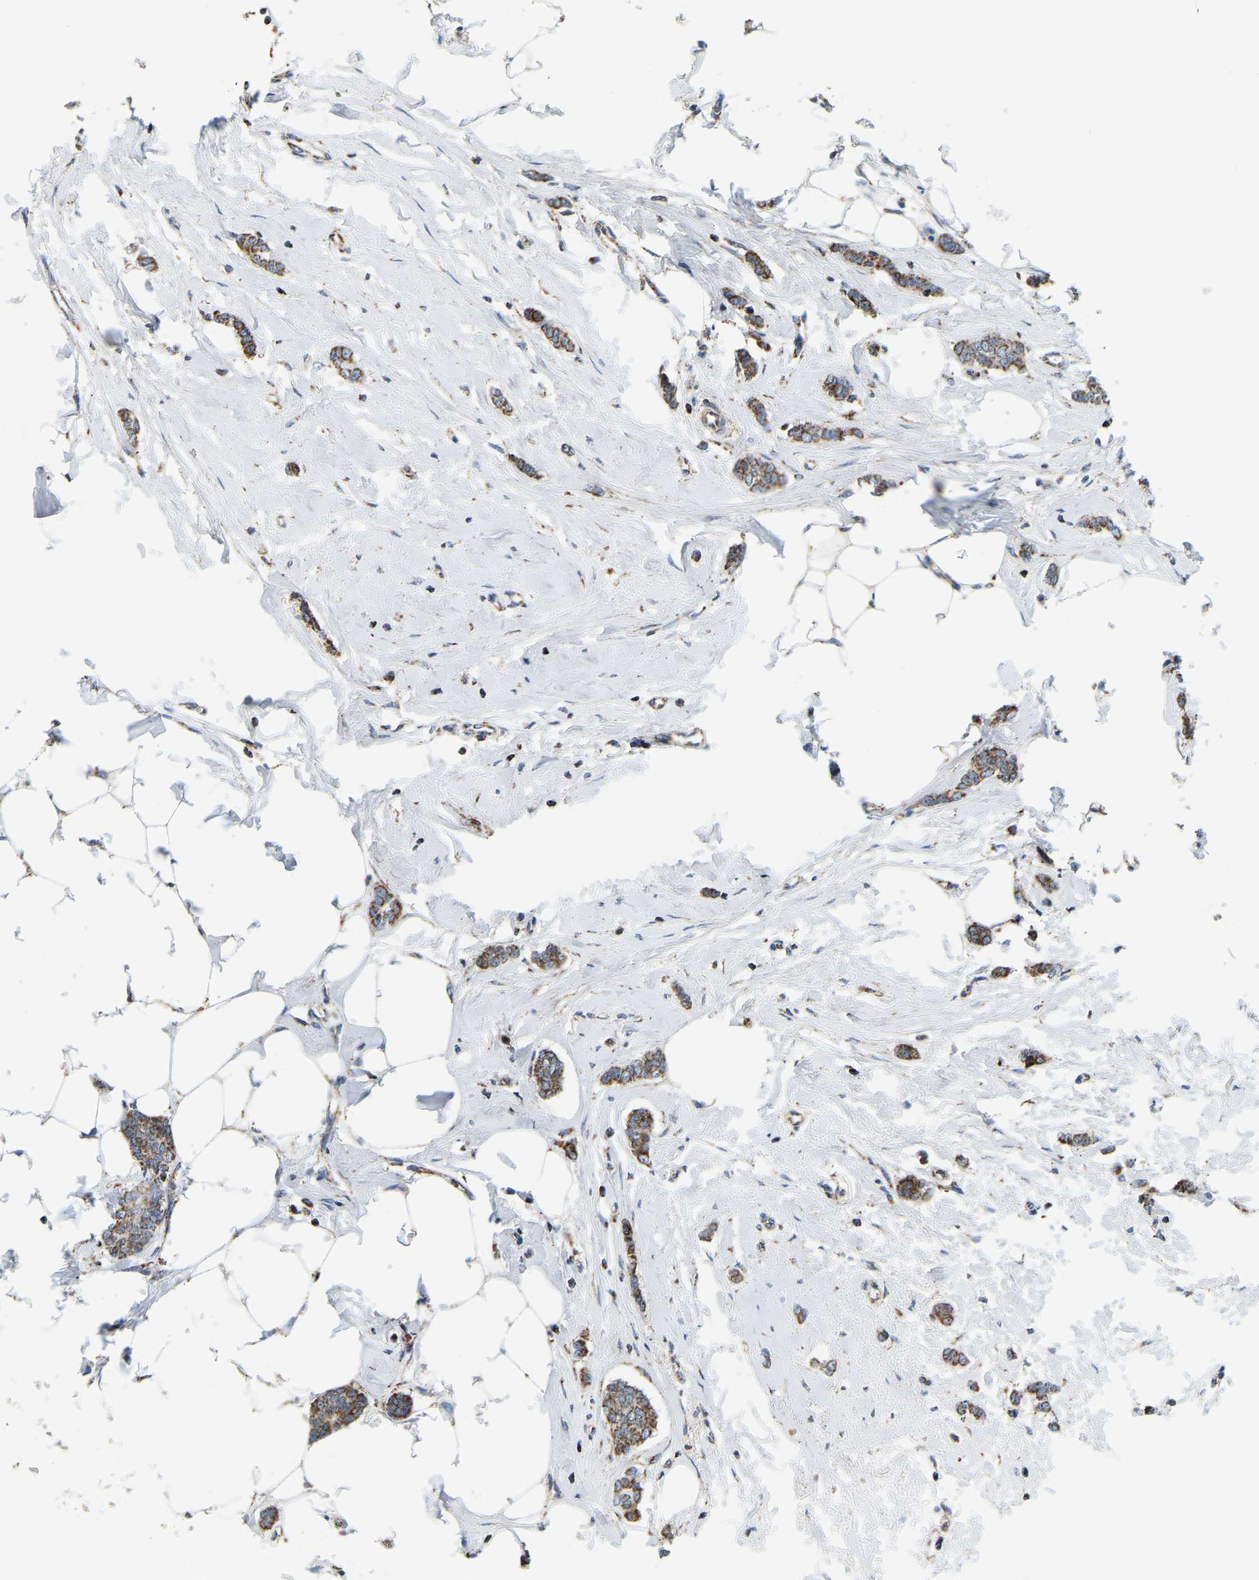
{"staining": {"intensity": "moderate", "quantity": ">75%", "location": "cytoplasmic/membranous"}, "tissue": "breast cancer", "cell_type": "Tumor cells", "image_type": "cancer", "snomed": [{"axis": "morphology", "description": "Lobular carcinoma"}, {"axis": "topography", "description": "Skin"}, {"axis": "topography", "description": "Breast"}], "caption": "An image showing moderate cytoplasmic/membranous staining in approximately >75% of tumor cells in breast lobular carcinoma, as visualized by brown immunohistochemical staining.", "gene": "SFXN1", "patient": {"sex": "female", "age": 46}}